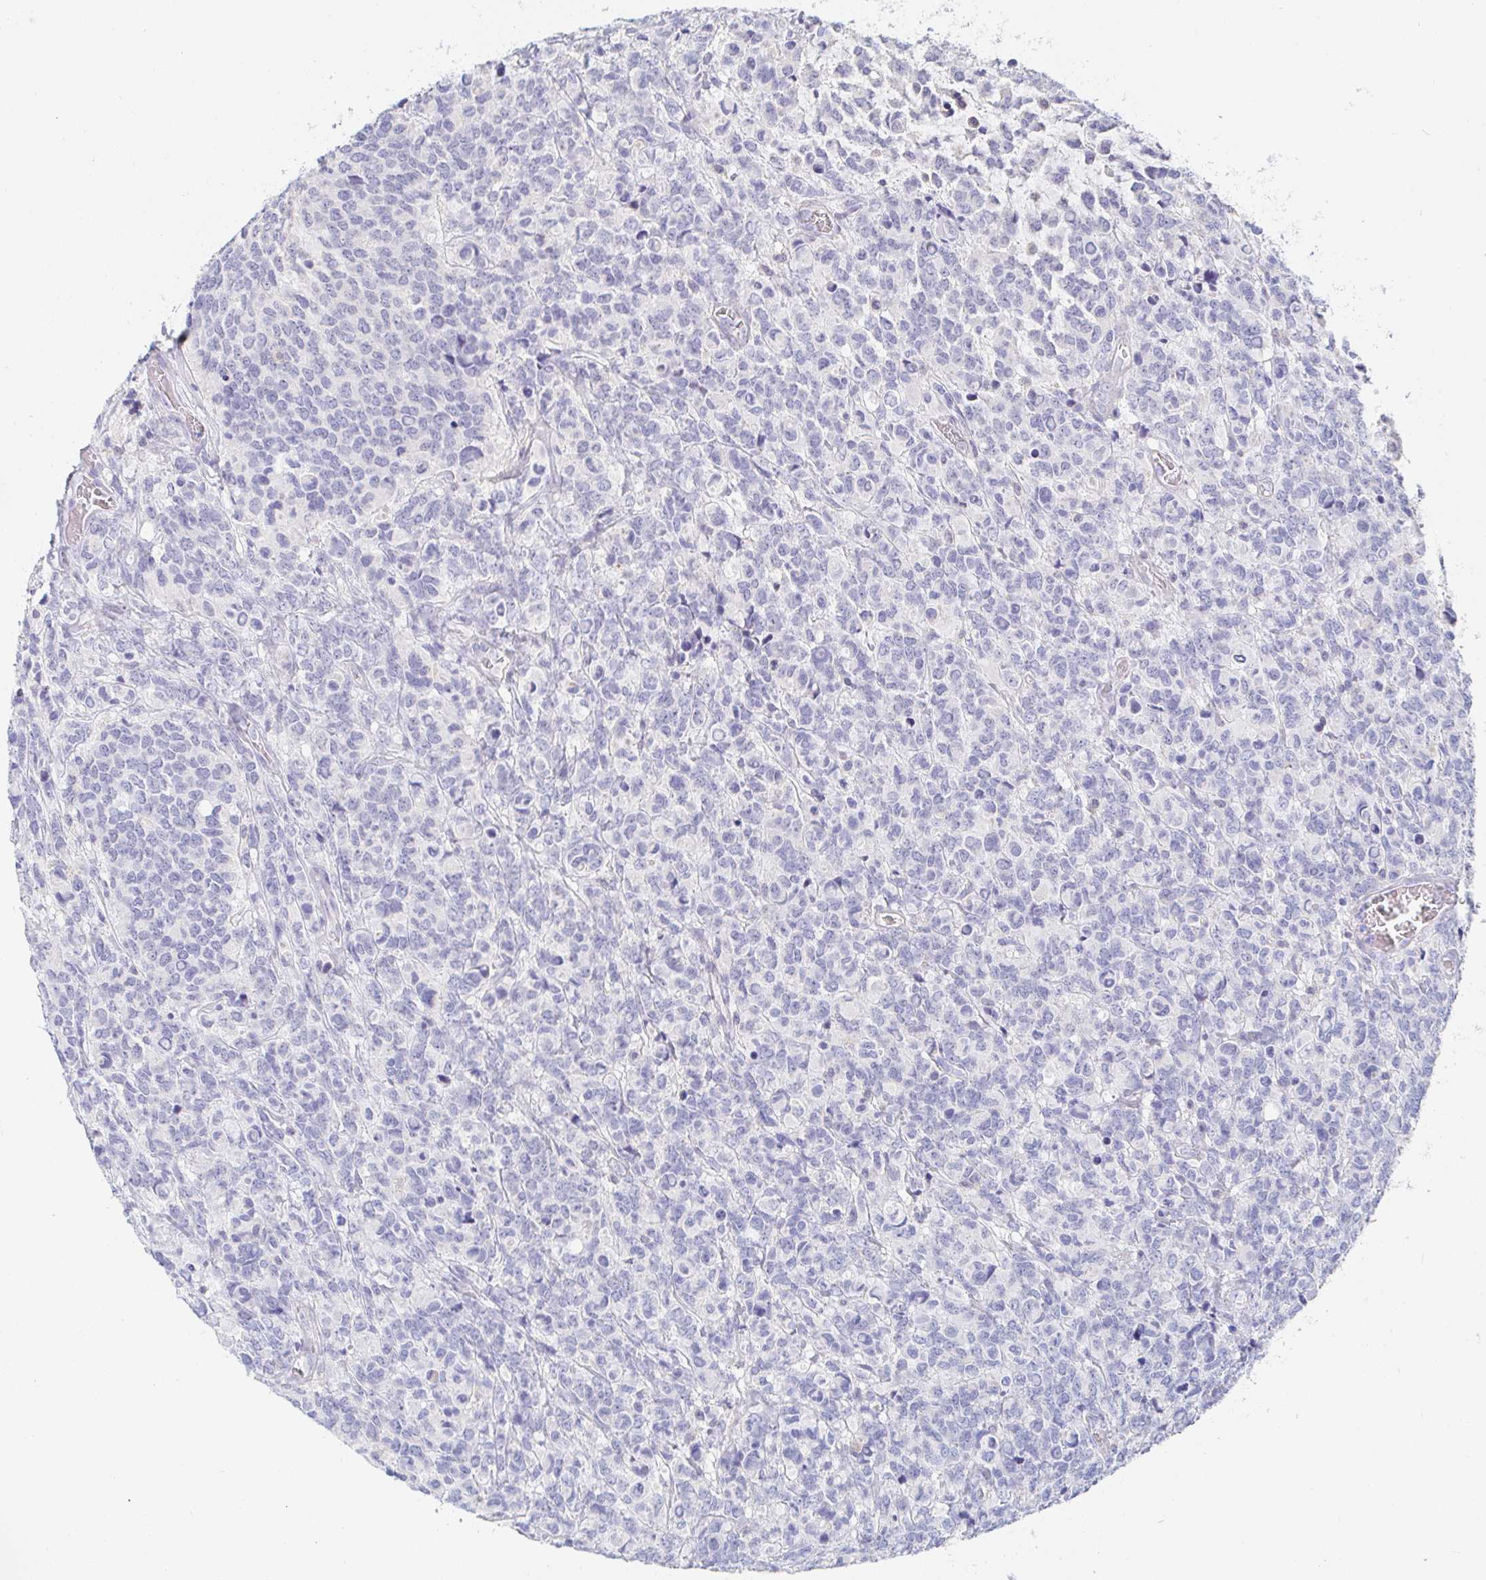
{"staining": {"intensity": "negative", "quantity": "none", "location": "none"}, "tissue": "glioma", "cell_type": "Tumor cells", "image_type": "cancer", "snomed": [{"axis": "morphology", "description": "Glioma, malignant, High grade"}, {"axis": "topography", "description": "Brain"}], "caption": "An immunohistochemistry histopathology image of glioma is shown. There is no staining in tumor cells of glioma.", "gene": "PDE6B", "patient": {"sex": "male", "age": 39}}